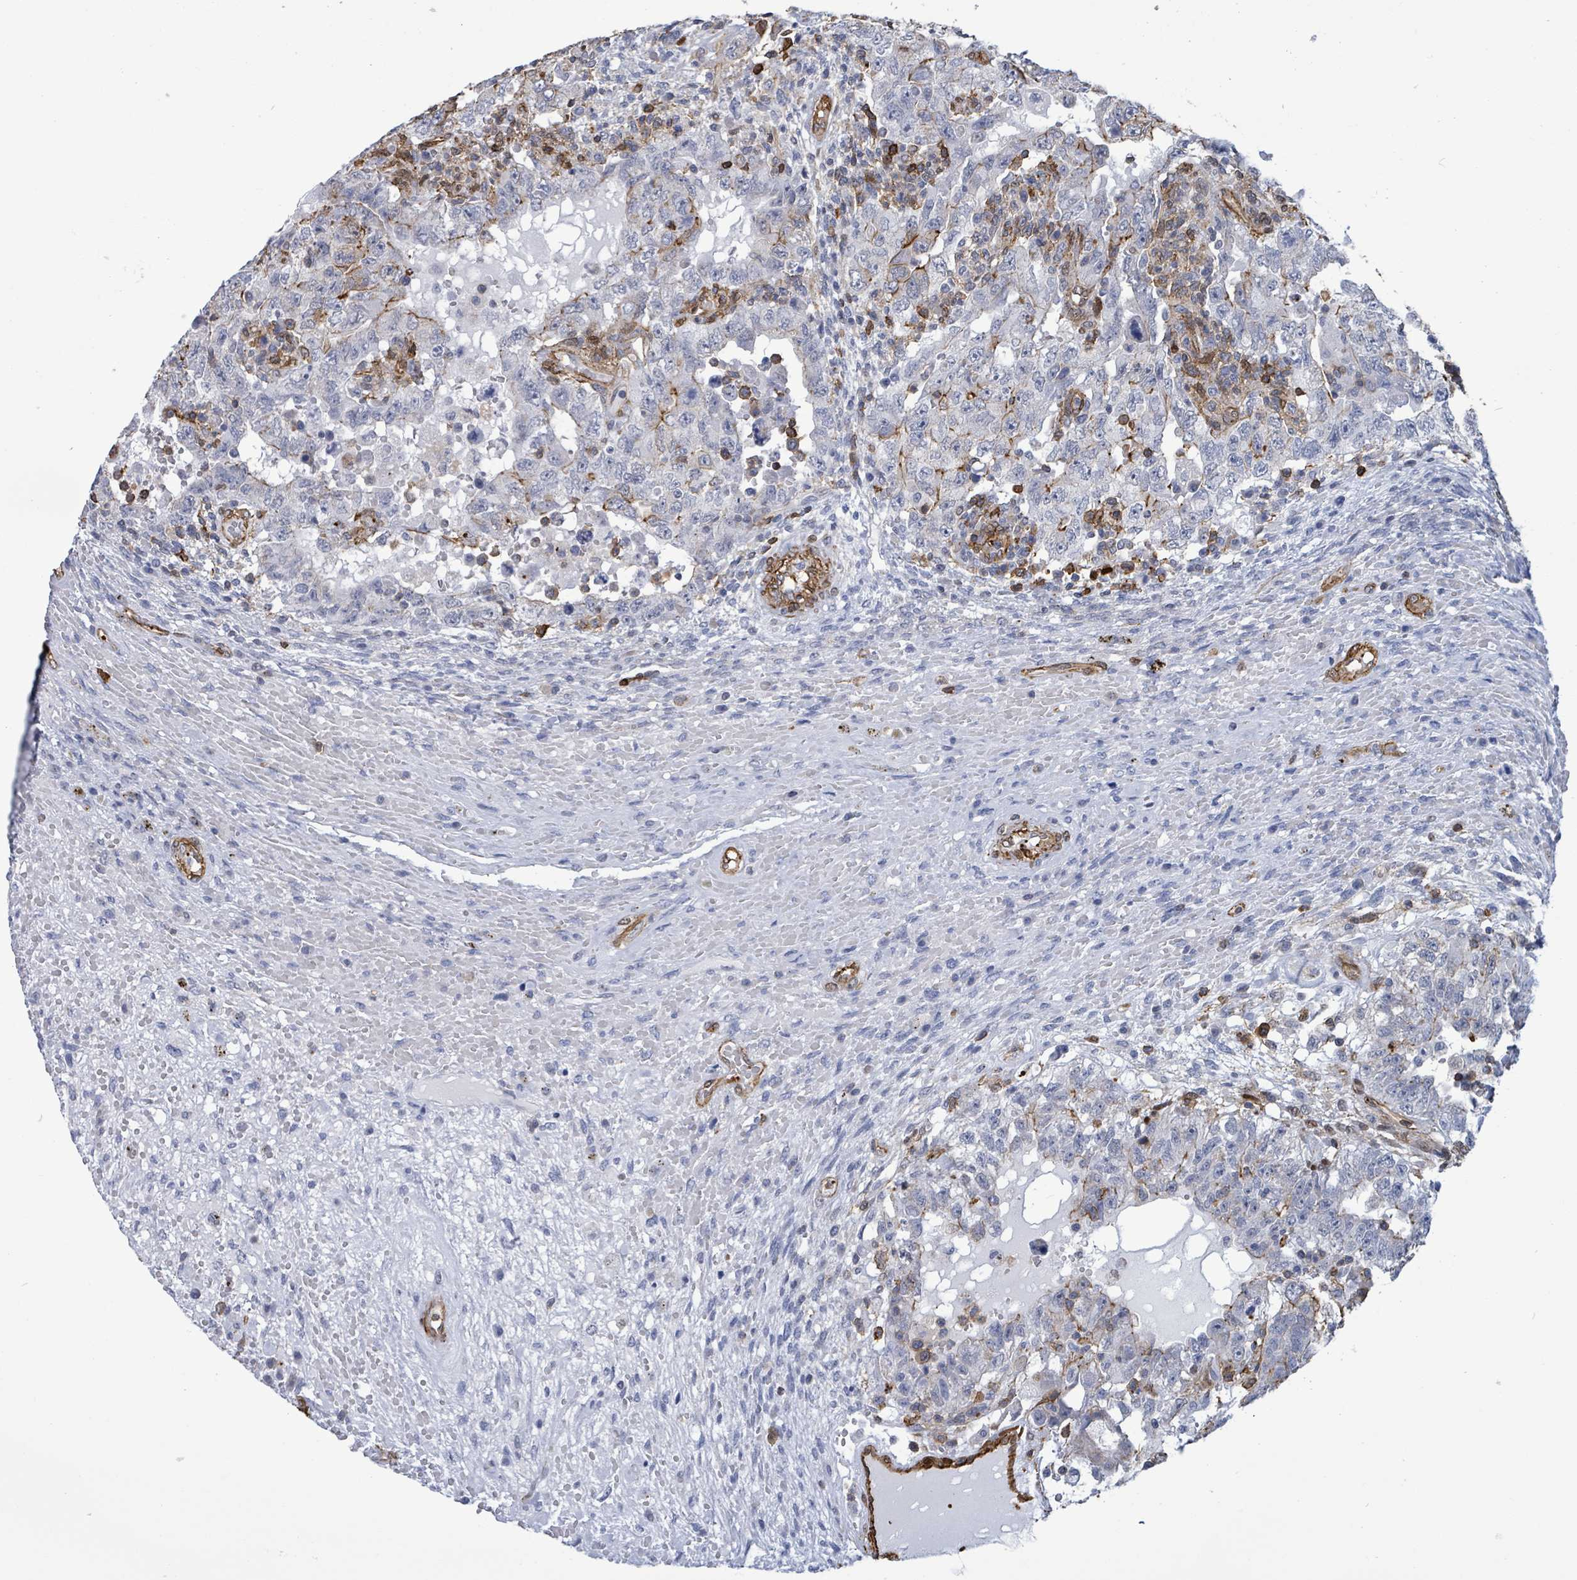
{"staining": {"intensity": "moderate", "quantity": "<25%", "location": "cytoplasmic/membranous"}, "tissue": "testis cancer", "cell_type": "Tumor cells", "image_type": "cancer", "snomed": [{"axis": "morphology", "description": "Carcinoma, Embryonal, NOS"}, {"axis": "topography", "description": "Testis"}], "caption": "Immunohistochemical staining of testis cancer demonstrates low levels of moderate cytoplasmic/membranous protein expression in about <25% of tumor cells.", "gene": "PRKRIP1", "patient": {"sex": "male", "age": 26}}